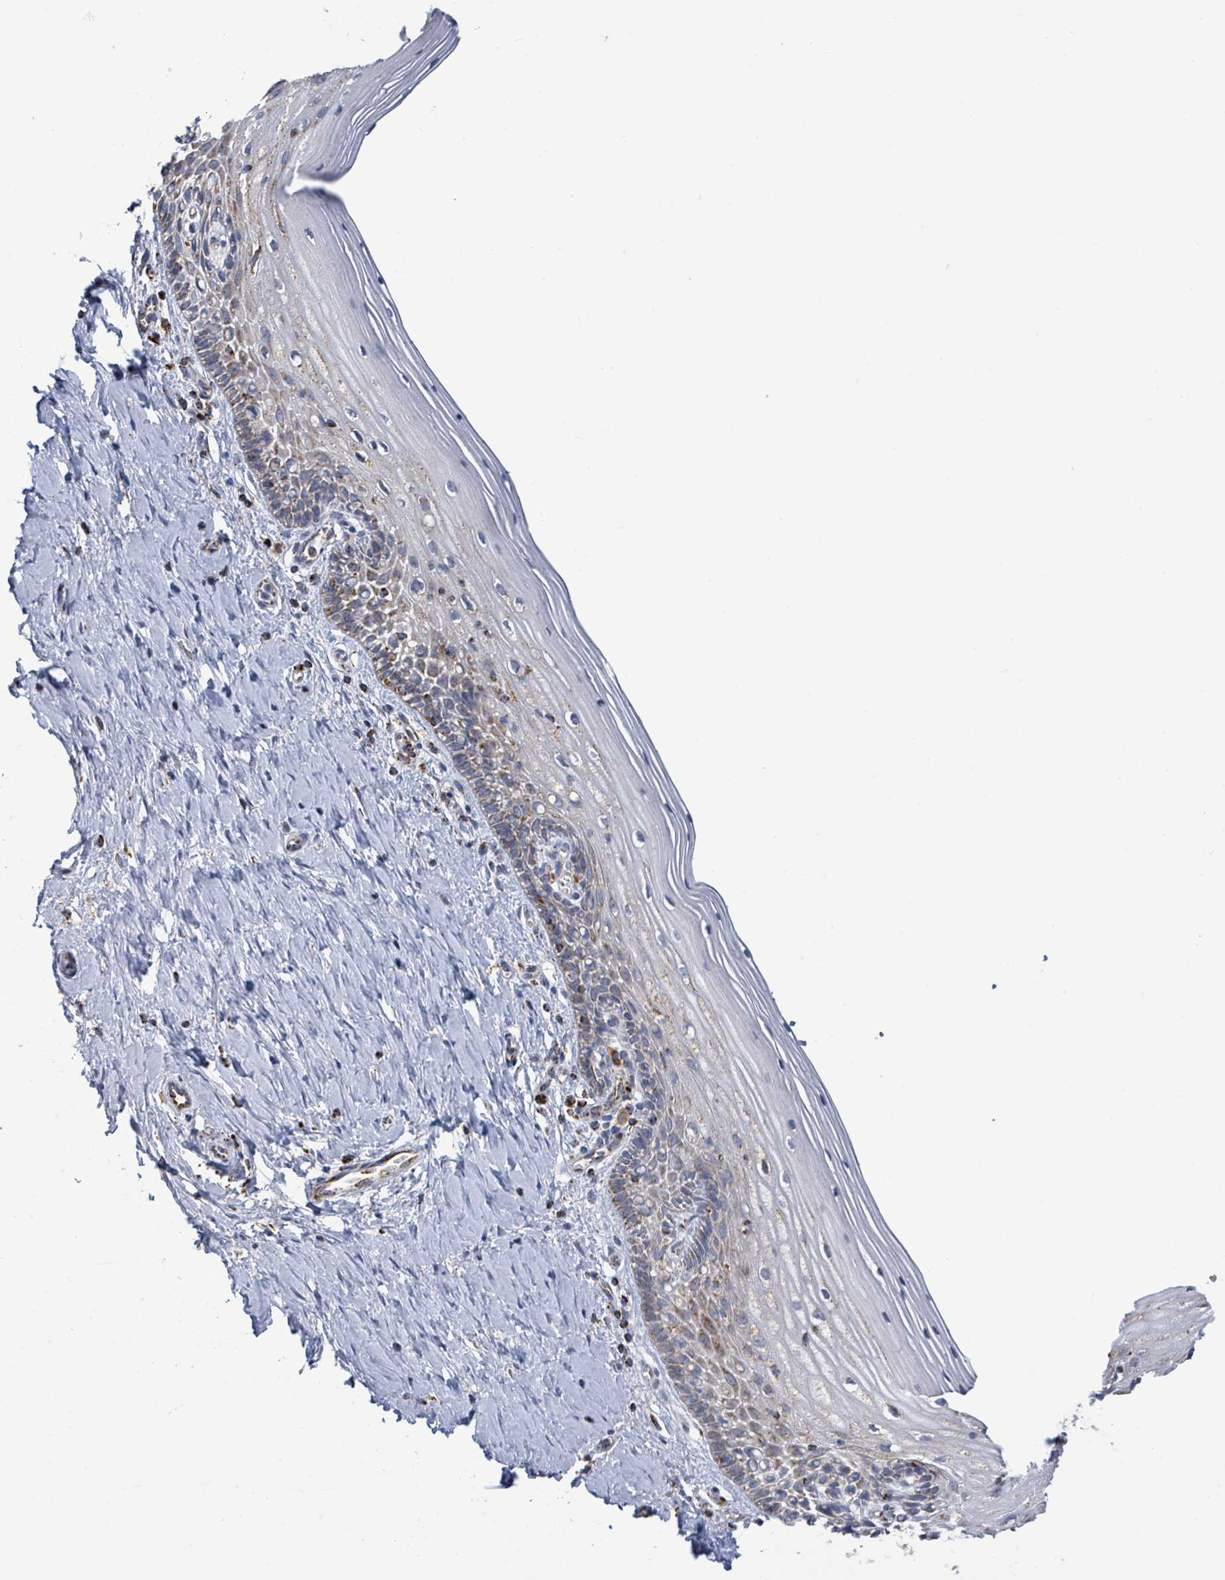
{"staining": {"intensity": "strong", "quantity": ">75%", "location": "cytoplasmic/membranous"}, "tissue": "cervix", "cell_type": "Glandular cells", "image_type": "normal", "snomed": [{"axis": "morphology", "description": "Normal tissue, NOS"}, {"axis": "topography", "description": "Cervix"}], "caption": "A brown stain highlights strong cytoplasmic/membranous staining of a protein in glandular cells of normal cervix. (DAB (3,3'-diaminobenzidine) IHC, brown staining for protein, blue staining for nuclei).", "gene": "SUCLG2", "patient": {"sex": "female", "age": 44}}